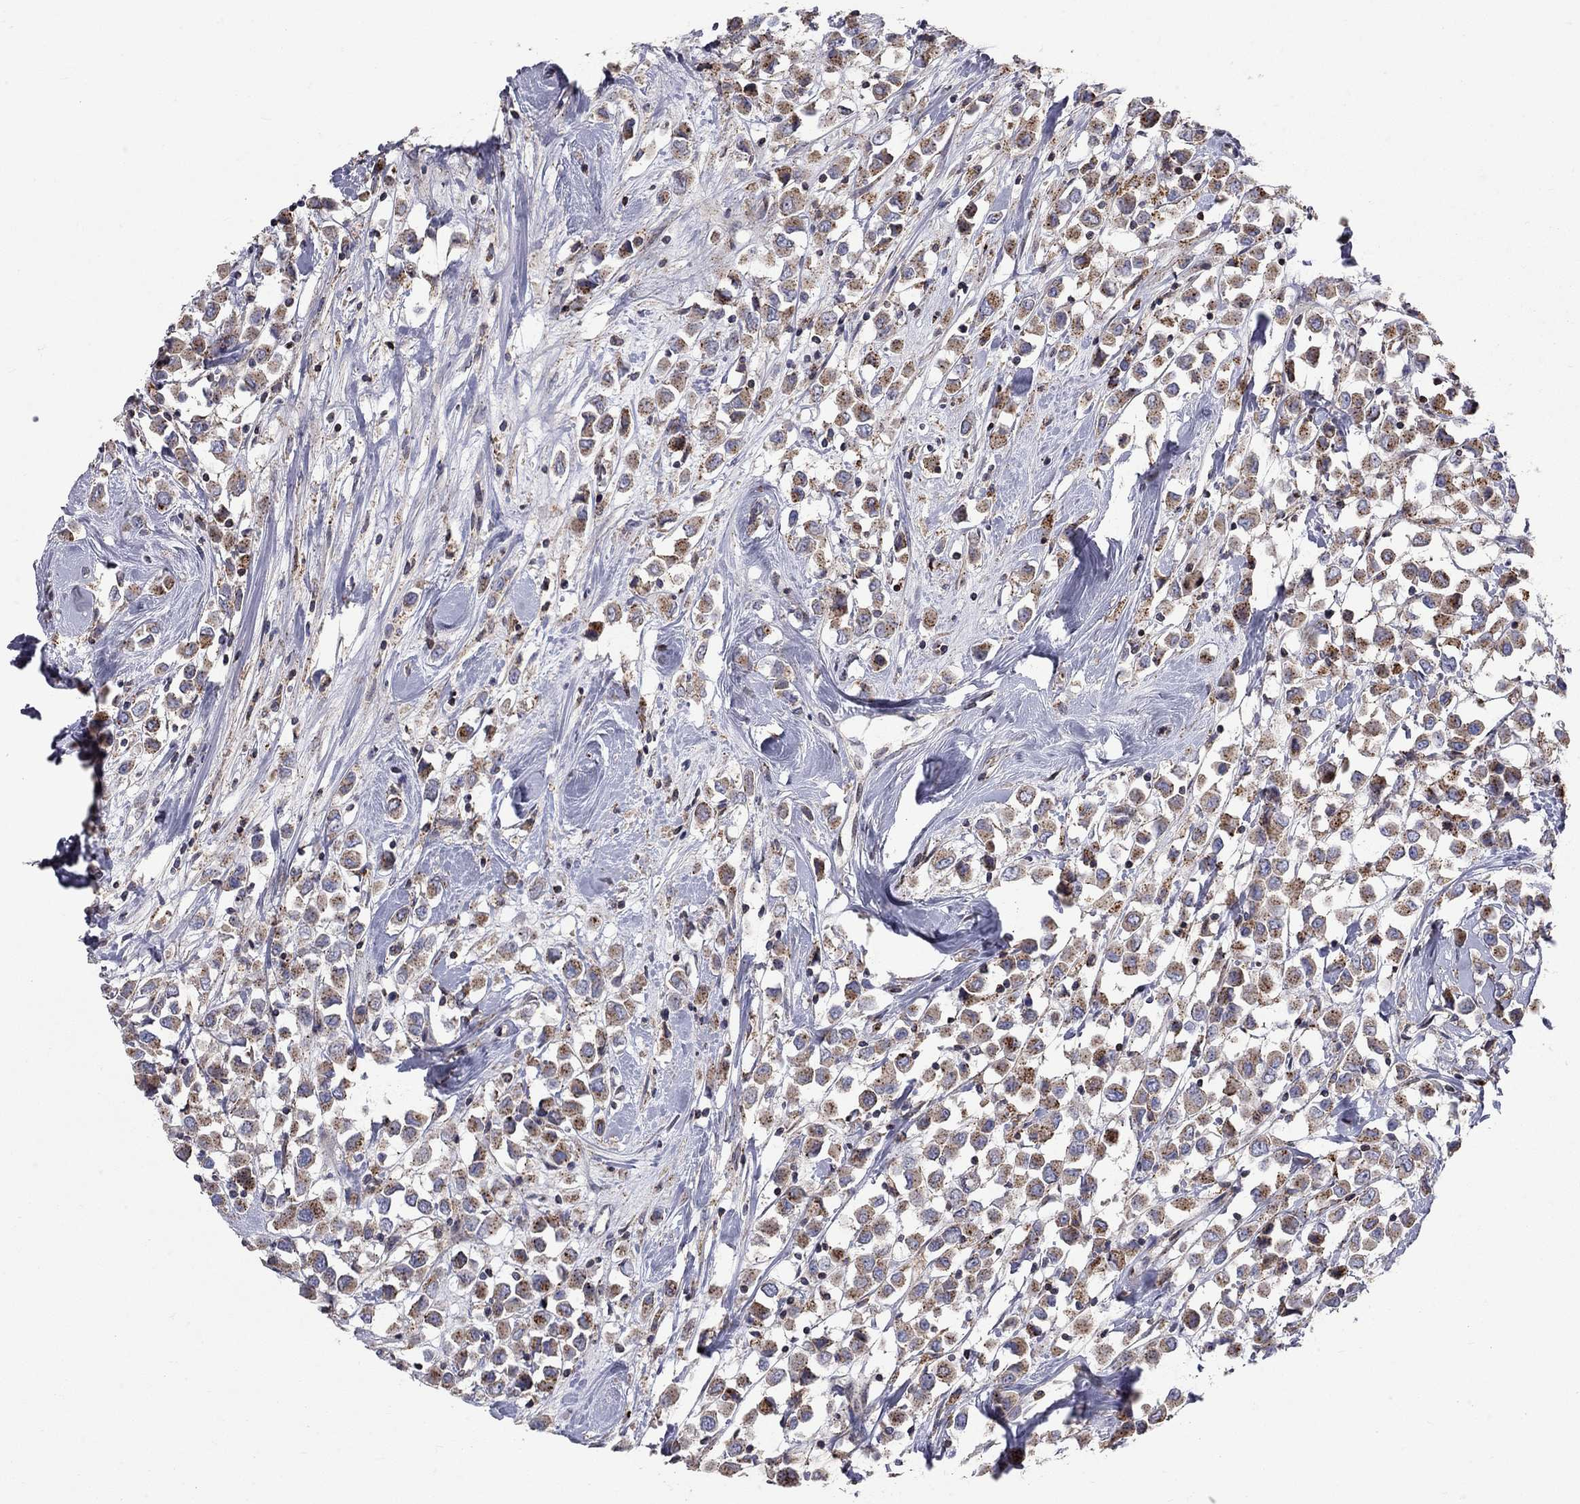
{"staining": {"intensity": "strong", "quantity": "25%-75%", "location": "cytoplasmic/membranous"}, "tissue": "breast cancer", "cell_type": "Tumor cells", "image_type": "cancer", "snomed": [{"axis": "morphology", "description": "Duct carcinoma"}, {"axis": "topography", "description": "Breast"}], "caption": "Breast cancer (intraductal carcinoma) was stained to show a protein in brown. There is high levels of strong cytoplasmic/membranous positivity in approximately 25%-75% of tumor cells.", "gene": "ERN2", "patient": {"sex": "female", "age": 61}}